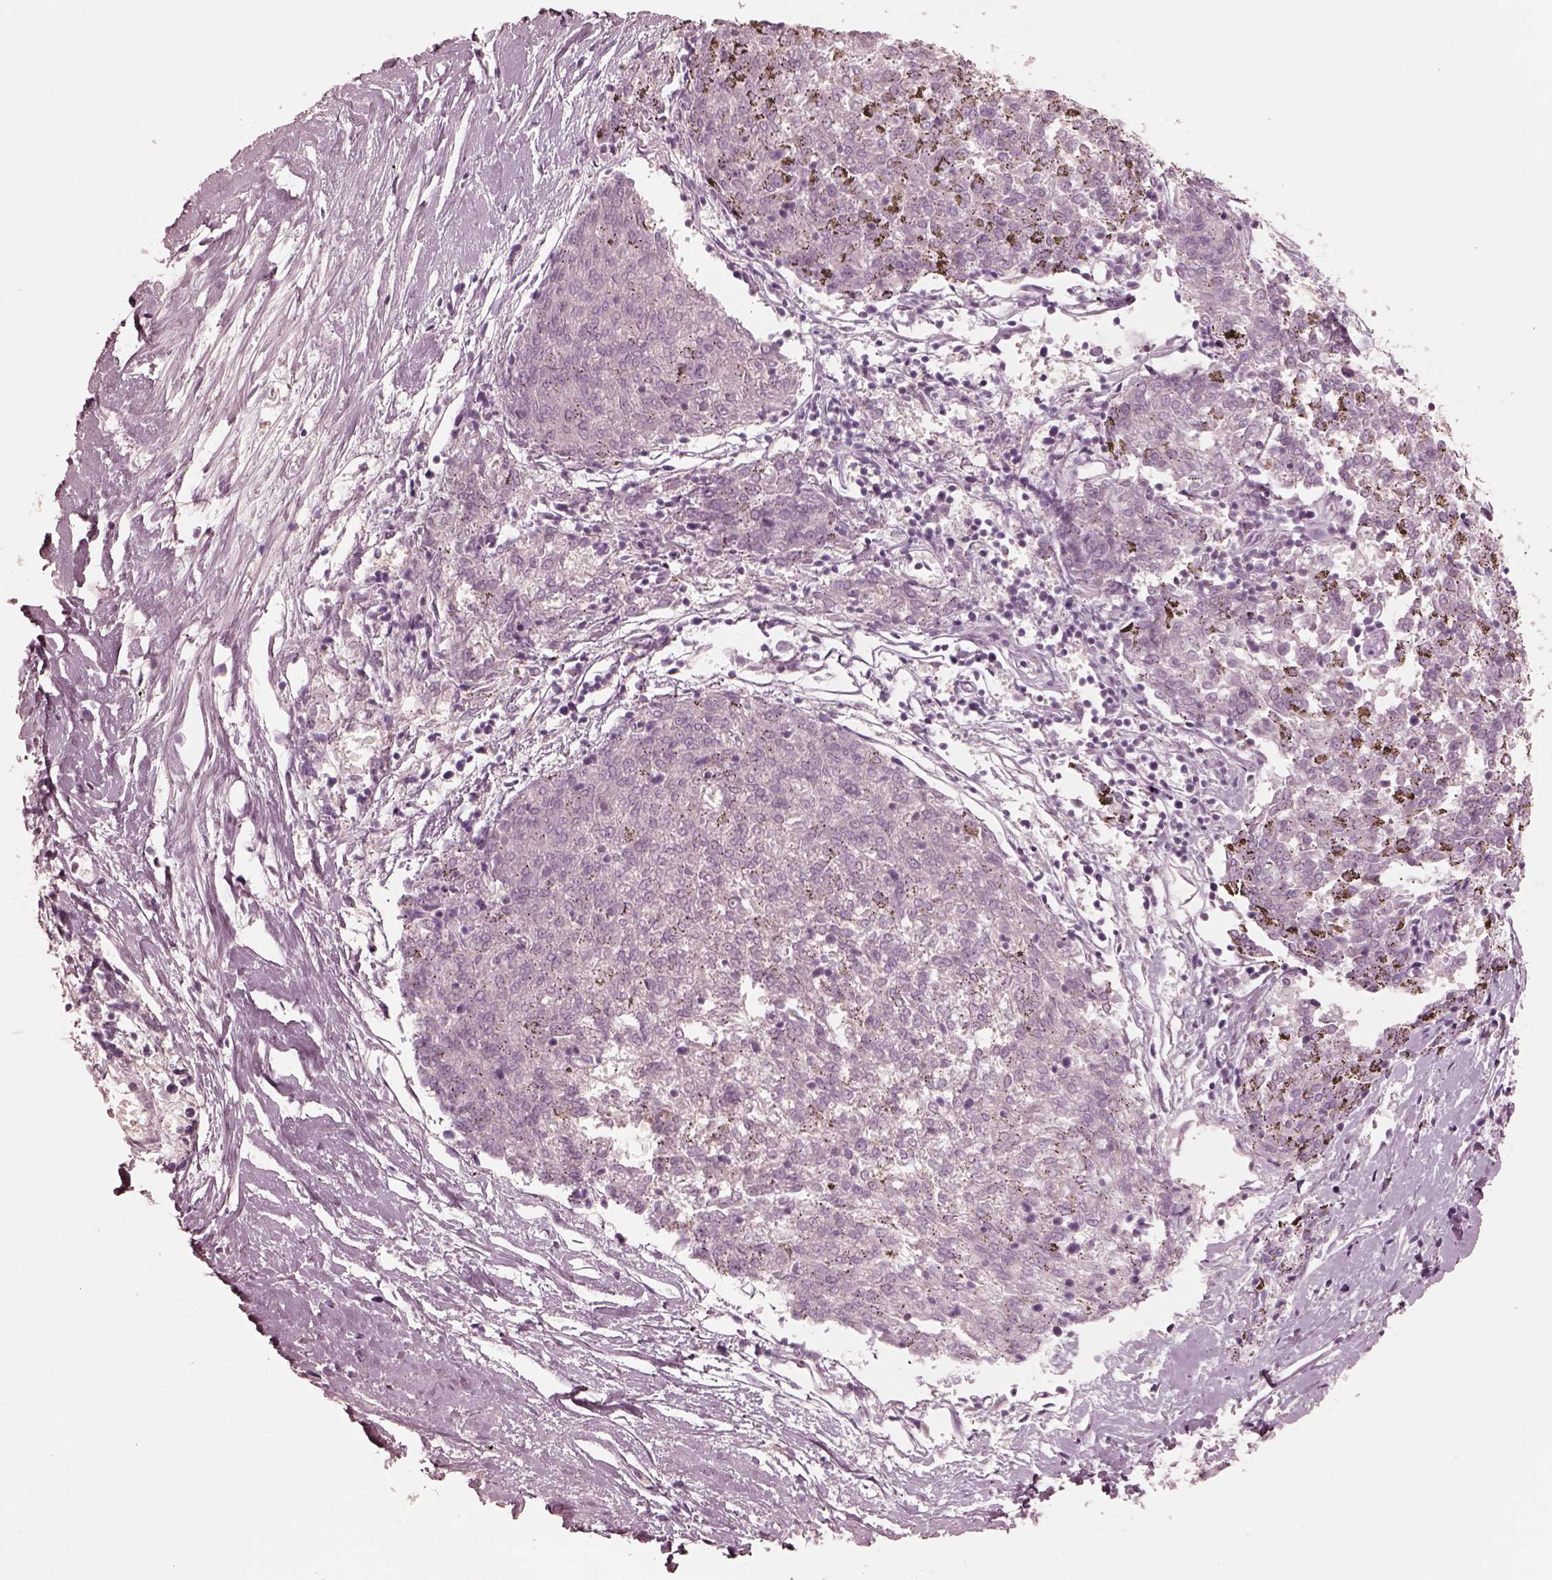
{"staining": {"intensity": "negative", "quantity": "none", "location": "none"}, "tissue": "melanoma", "cell_type": "Tumor cells", "image_type": "cancer", "snomed": [{"axis": "morphology", "description": "Malignant melanoma, NOS"}, {"axis": "topography", "description": "Skin"}], "caption": "Tumor cells show no significant protein staining in malignant melanoma. (Brightfield microscopy of DAB (3,3'-diaminobenzidine) immunohistochemistry (IHC) at high magnification).", "gene": "GPRIN1", "patient": {"sex": "female", "age": 72}}